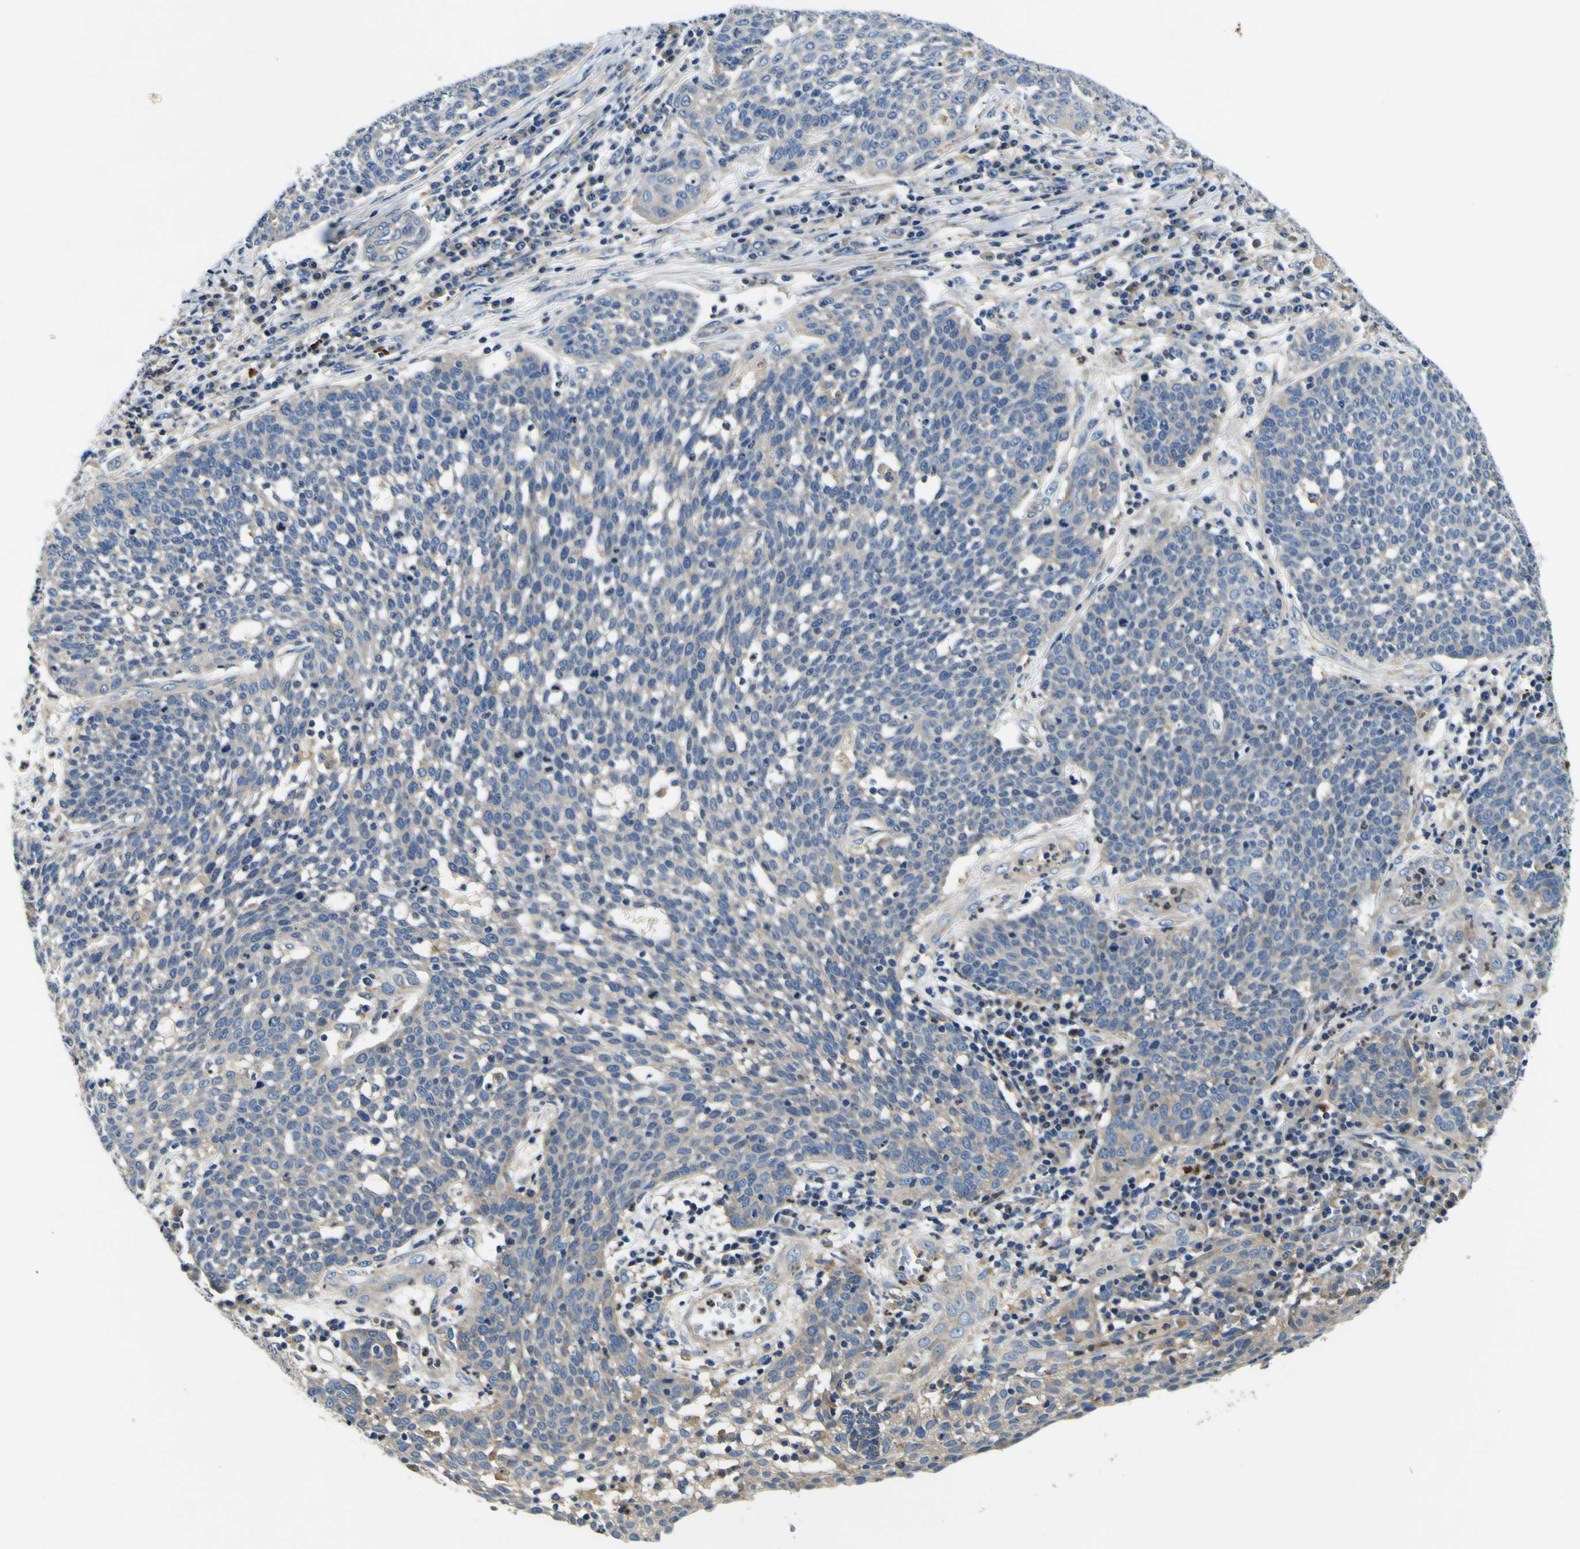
{"staining": {"intensity": "negative", "quantity": "none", "location": "none"}, "tissue": "cervical cancer", "cell_type": "Tumor cells", "image_type": "cancer", "snomed": [{"axis": "morphology", "description": "Squamous cell carcinoma, NOS"}, {"axis": "topography", "description": "Cervix"}], "caption": "High power microscopy micrograph of an immunohistochemistry (IHC) micrograph of cervical cancer, revealing no significant positivity in tumor cells. Brightfield microscopy of immunohistochemistry (IHC) stained with DAB (brown) and hematoxylin (blue), captured at high magnification.", "gene": "CLSTN1", "patient": {"sex": "female", "age": 34}}